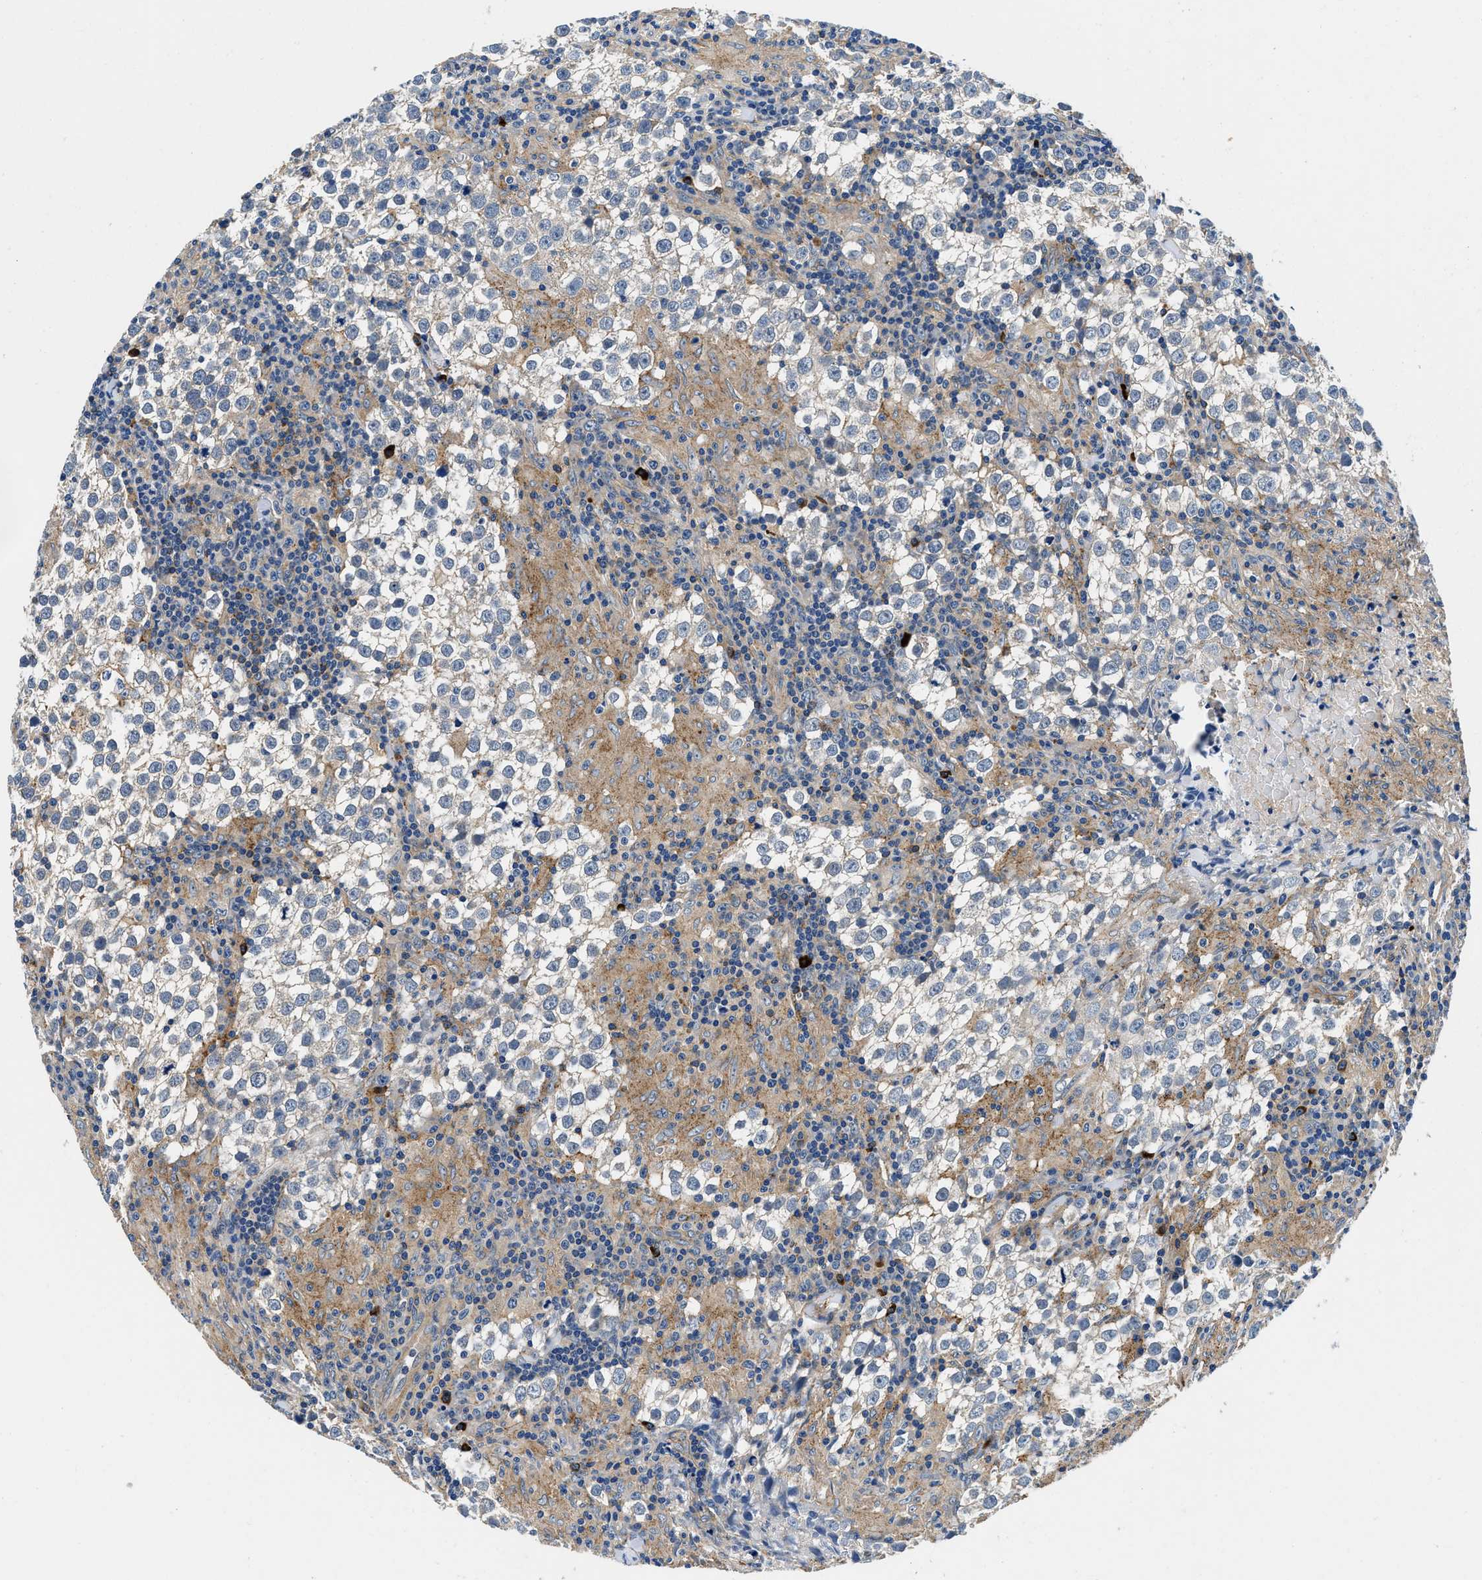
{"staining": {"intensity": "negative", "quantity": "none", "location": "none"}, "tissue": "testis cancer", "cell_type": "Tumor cells", "image_type": "cancer", "snomed": [{"axis": "morphology", "description": "Seminoma, NOS"}, {"axis": "morphology", "description": "Carcinoma, Embryonal, NOS"}, {"axis": "topography", "description": "Testis"}], "caption": "Tumor cells are negative for brown protein staining in testis embryonal carcinoma.", "gene": "ZFAND3", "patient": {"sex": "male", "age": 36}}